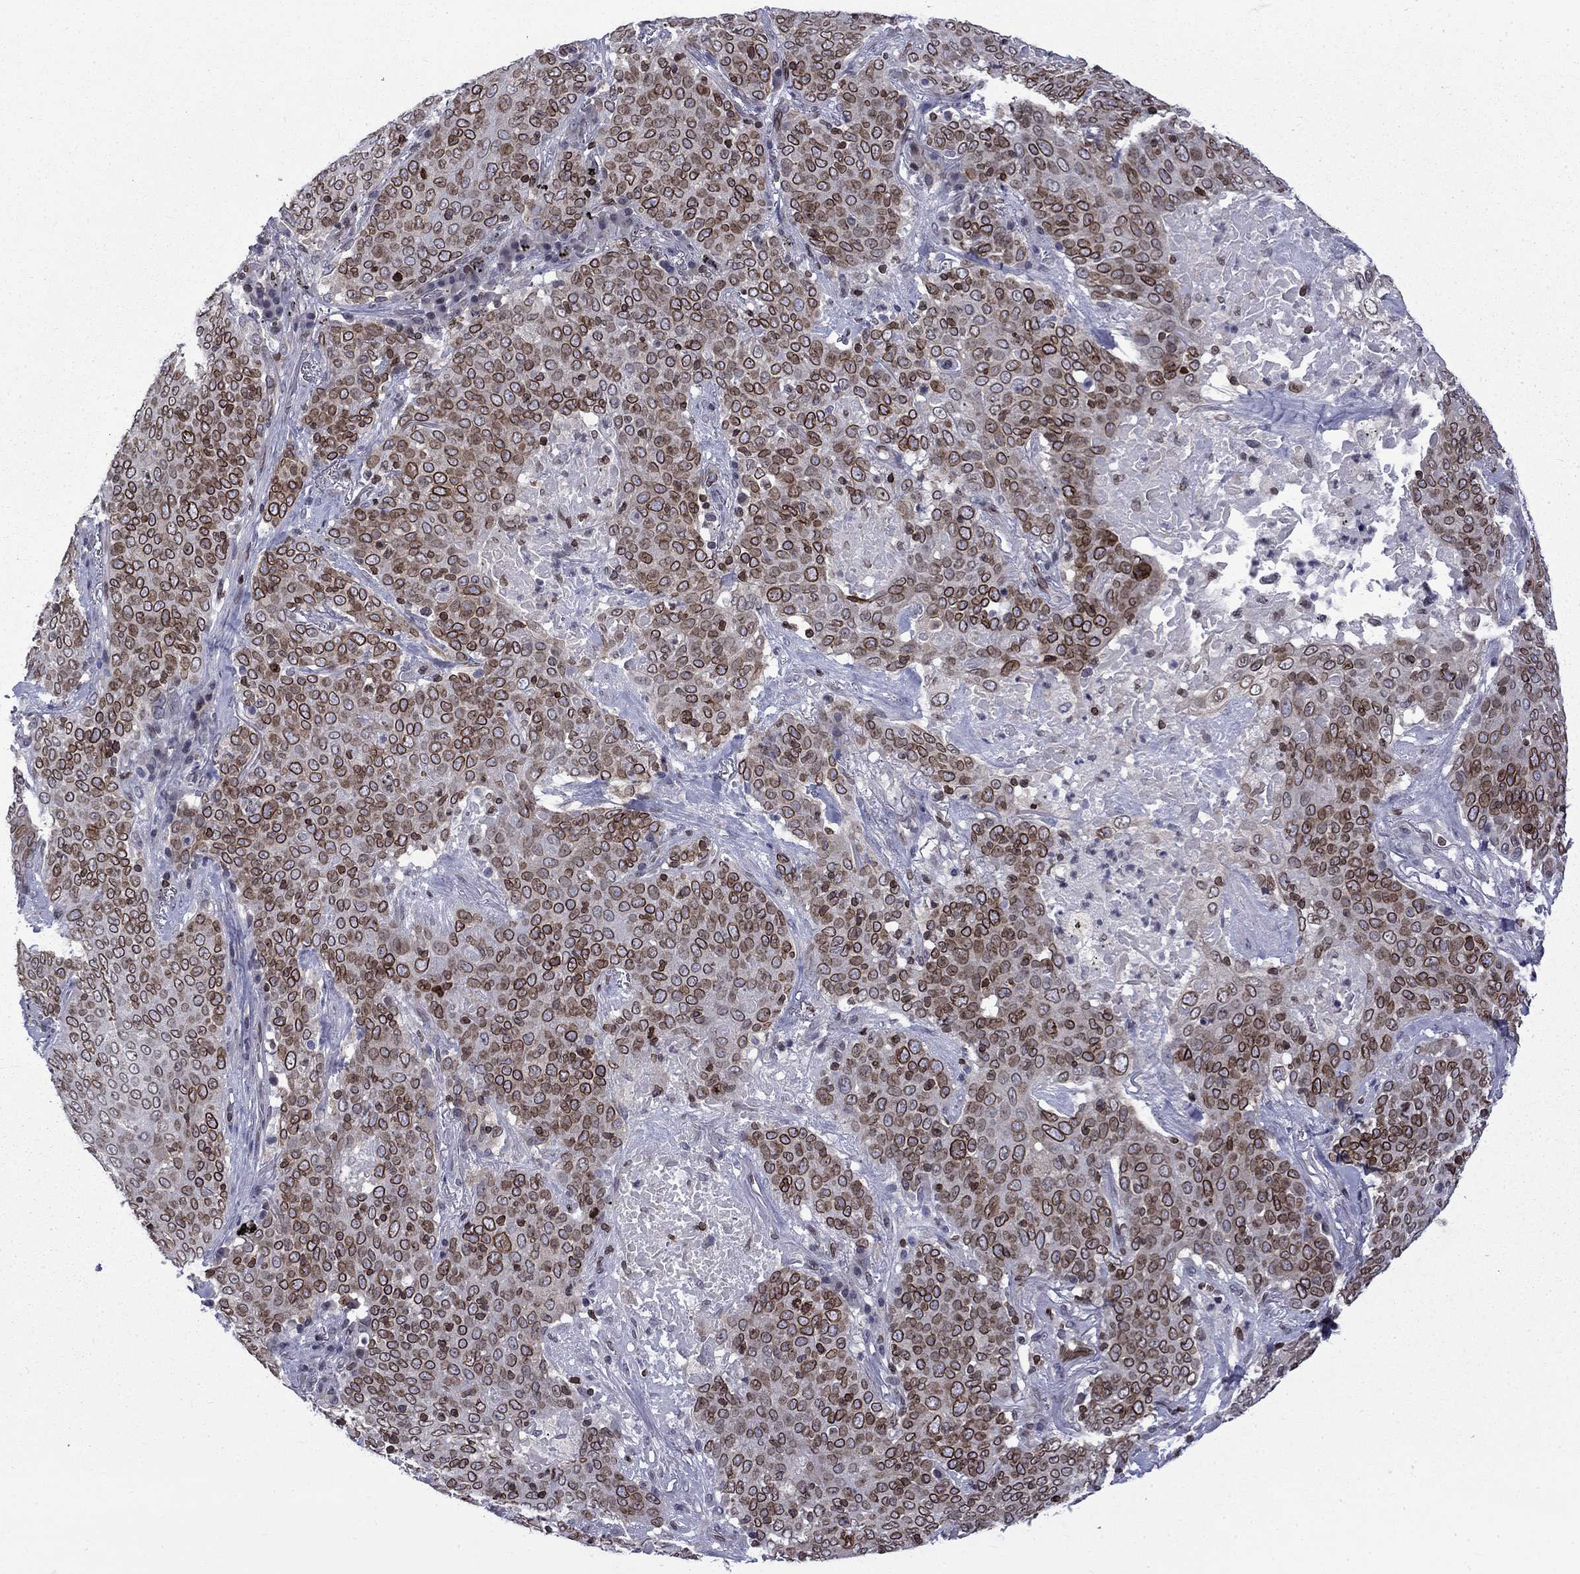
{"staining": {"intensity": "strong", "quantity": ">75%", "location": "cytoplasmic/membranous,nuclear"}, "tissue": "lung cancer", "cell_type": "Tumor cells", "image_type": "cancer", "snomed": [{"axis": "morphology", "description": "Squamous cell carcinoma, NOS"}, {"axis": "topography", "description": "Lung"}], "caption": "This micrograph shows squamous cell carcinoma (lung) stained with immunohistochemistry to label a protein in brown. The cytoplasmic/membranous and nuclear of tumor cells show strong positivity for the protein. Nuclei are counter-stained blue.", "gene": "SLA", "patient": {"sex": "male", "age": 82}}